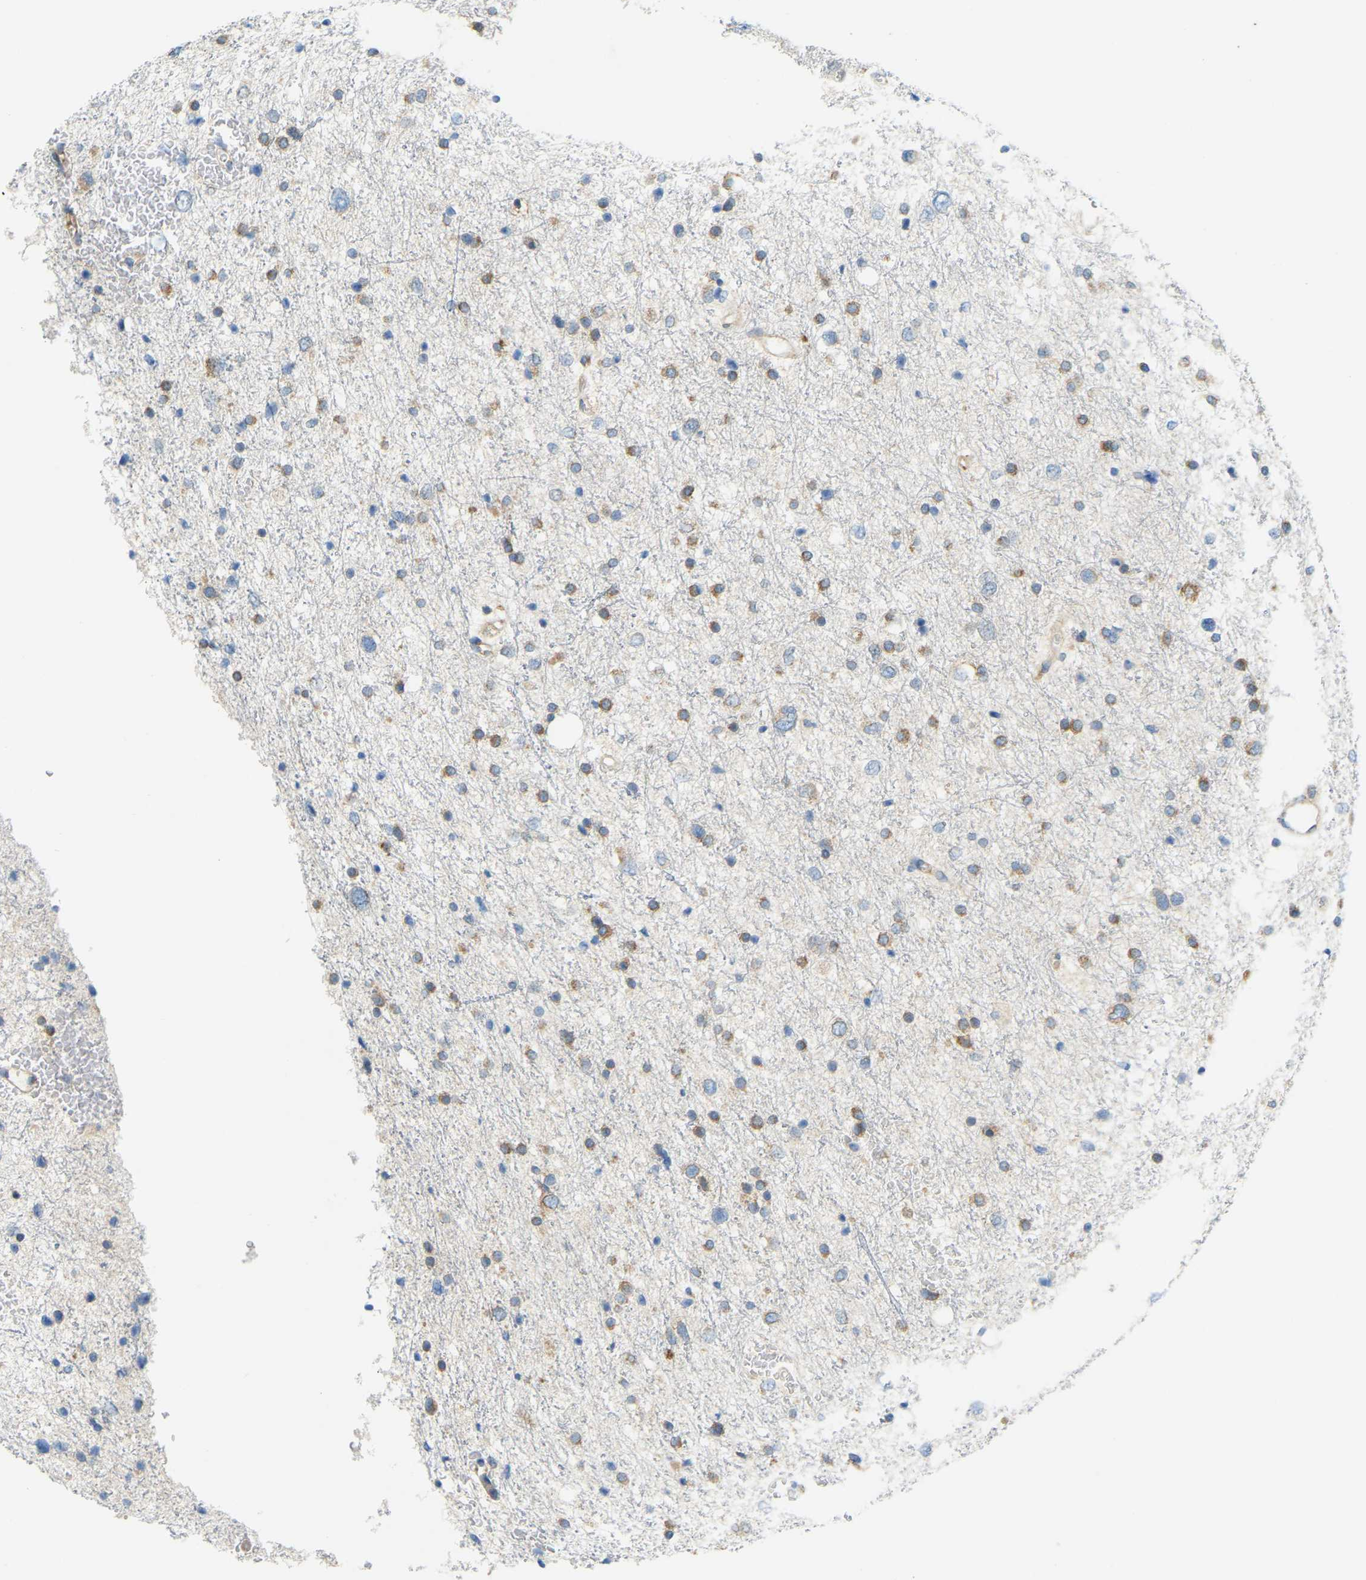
{"staining": {"intensity": "strong", "quantity": "25%-75%", "location": "cytoplasmic/membranous"}, "tissue": "glioma", "cell_type": "Tumor cells", "image_type": "cancer", "snomed": [{"axis": "morphology", "description": "Glioma, malignant, Low grade"}, {"axis": "topography", "description": "Brain"}], "caption": "Malignant low-grade glioma stained with a protein marker reveals strong staining in tumor cells.", "gene": "SND1", "patient": {"sex": "female", "age": 37}}